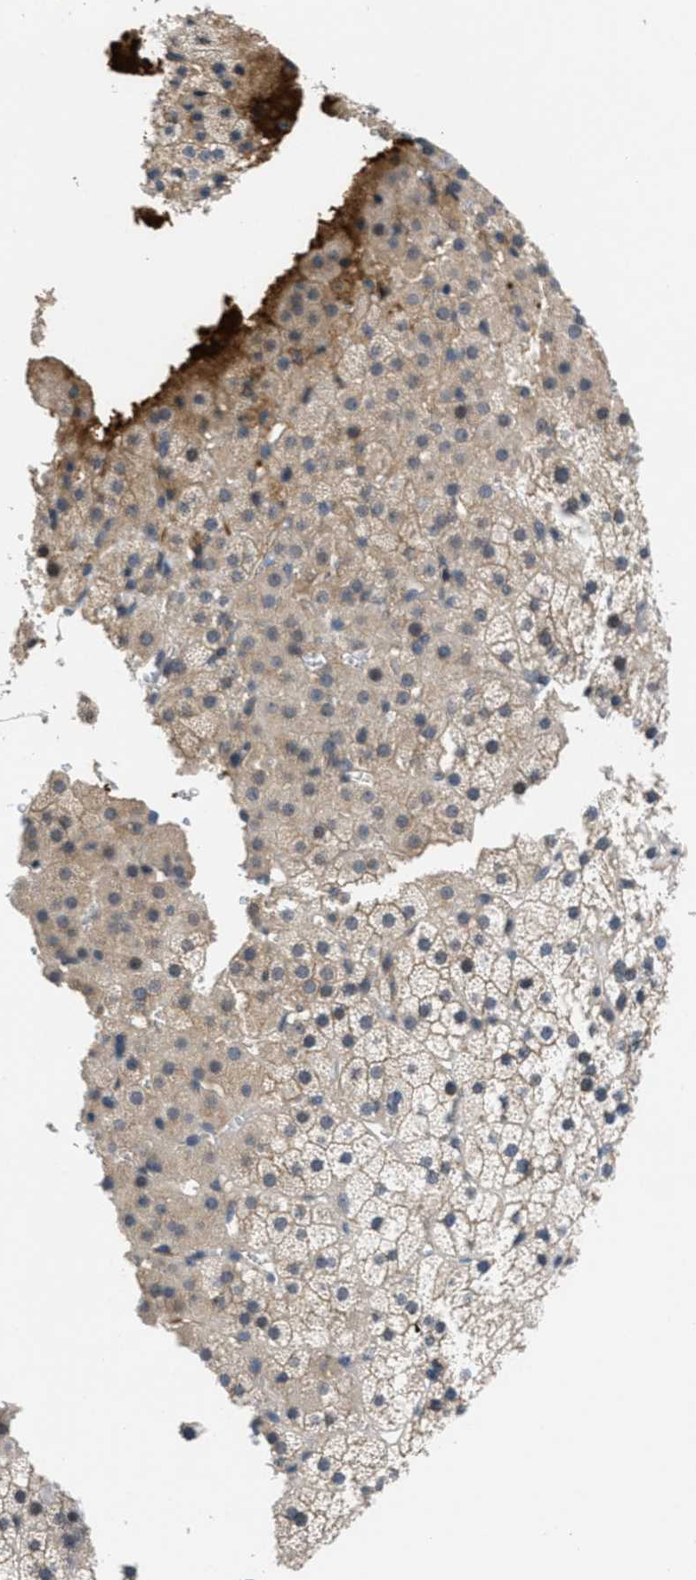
{"staining": {"intensity": "moderate", "quantity": "<25%", "location": "cytoplasmic/membranous"}, "tissue": "adrenal gland", "cell_type": "Glandular cells", "image_type": "normal", "snomed": [{"axis": "morphology", "description": "Normal tissue, NOS"}, {"axis": "topography", "description": "Adrenal gland"}], "caption": "Human adrenal gland stained with a protein marker shows moderate staining in glandular cells.", "gene": "ANGPT1", "patient": {"sex": "male", "age": 35}}